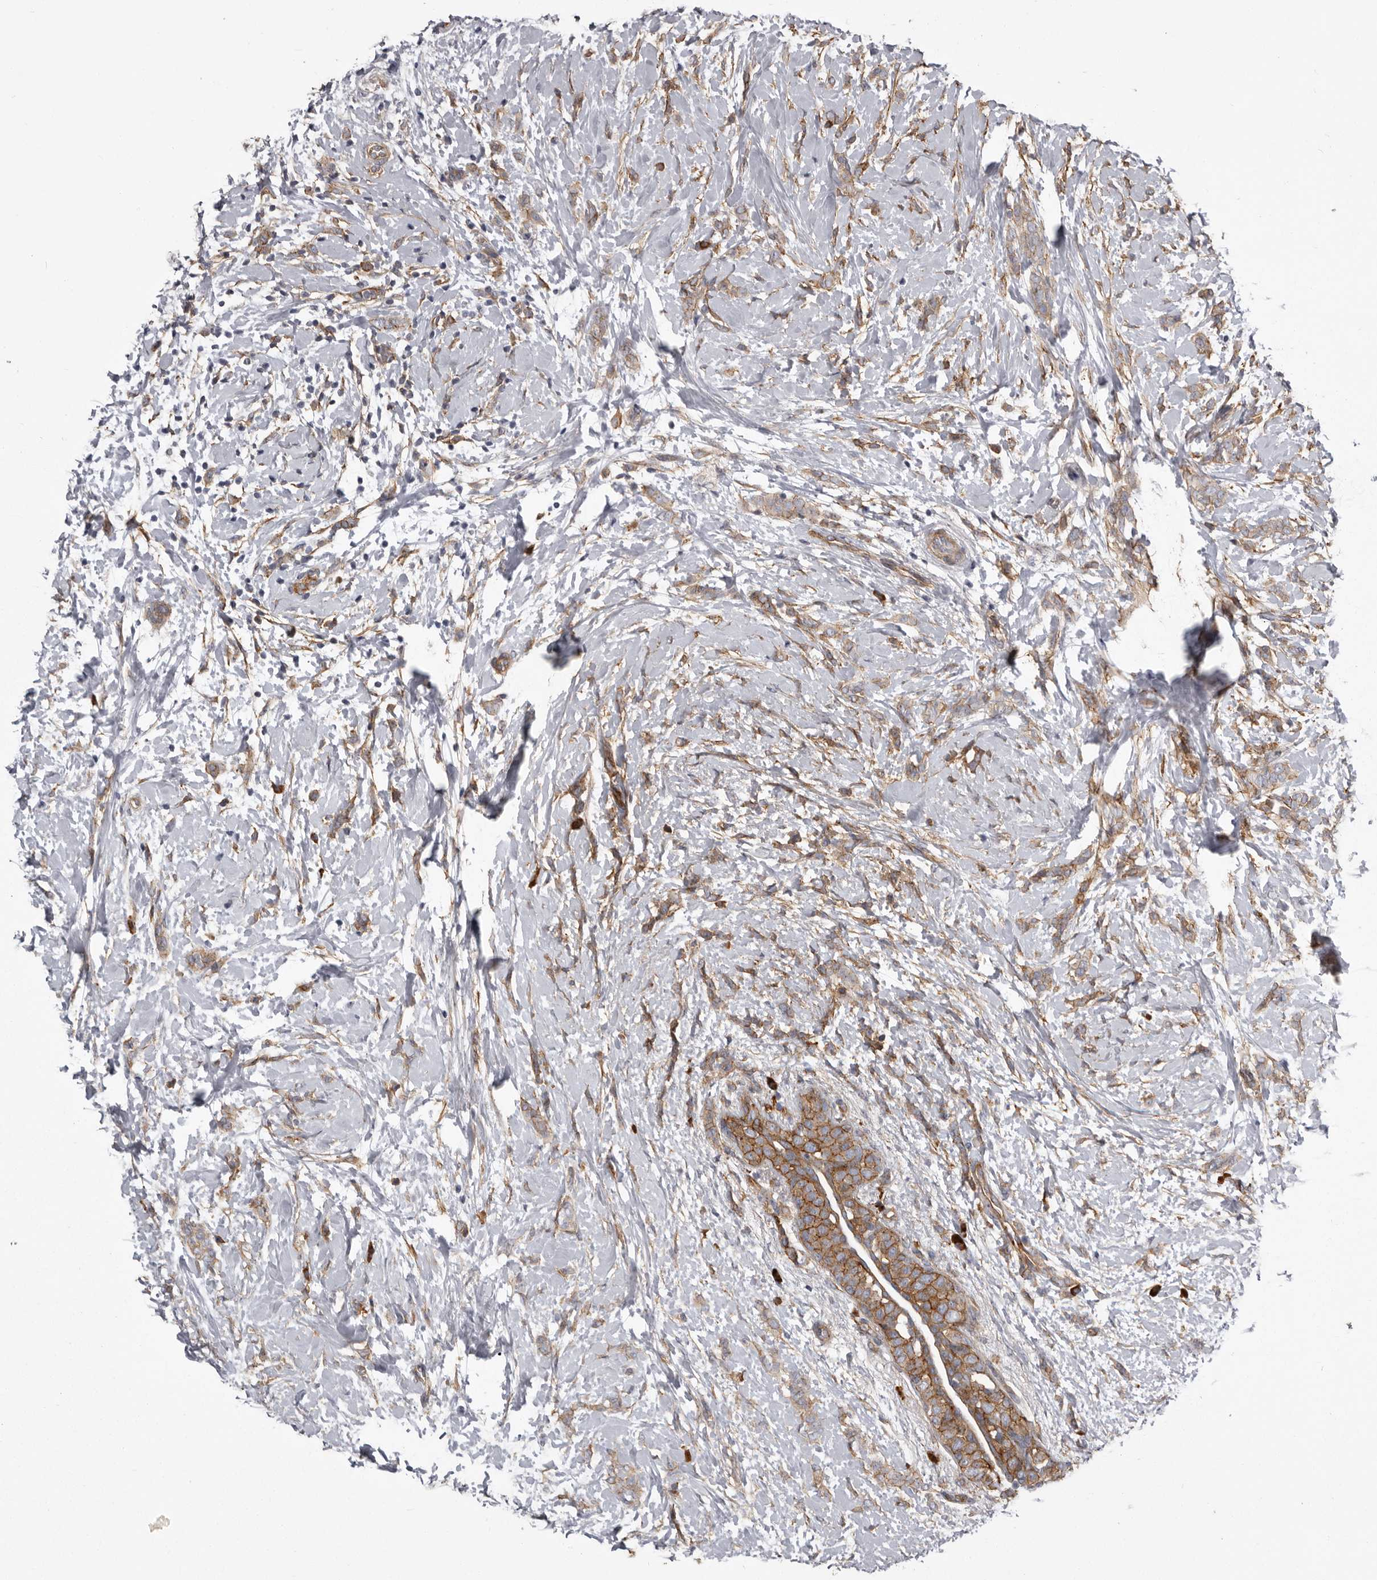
{"staining": {"intensity": "moderate", "quantity": ">75%", "location": "cytoplasmic/membranous"}, "tissue": "breast cancer", "cell_type": "Tumor cells", "image_type": "cancer", "snomed": [{"axis": "morphology", "description": "Lobular carcinoma, in situ"}, {"axis": "morphology", "description": "Lobular carcinoma"}, {"axis": "topography", "description": "Breast"}], "caption": "IHC photomicrograph of neoplastic tissue: human lobular carcinoma (breast) stained using immunohistochemistry displays medium levels of moderate protein expression localized specifically in the cytoplasmic/membranous of tumor cells, appearing as a cytoplasmic/membranous brown color.", "gene": "ENAH", "patient": {"sex": "female", "age": 41}}